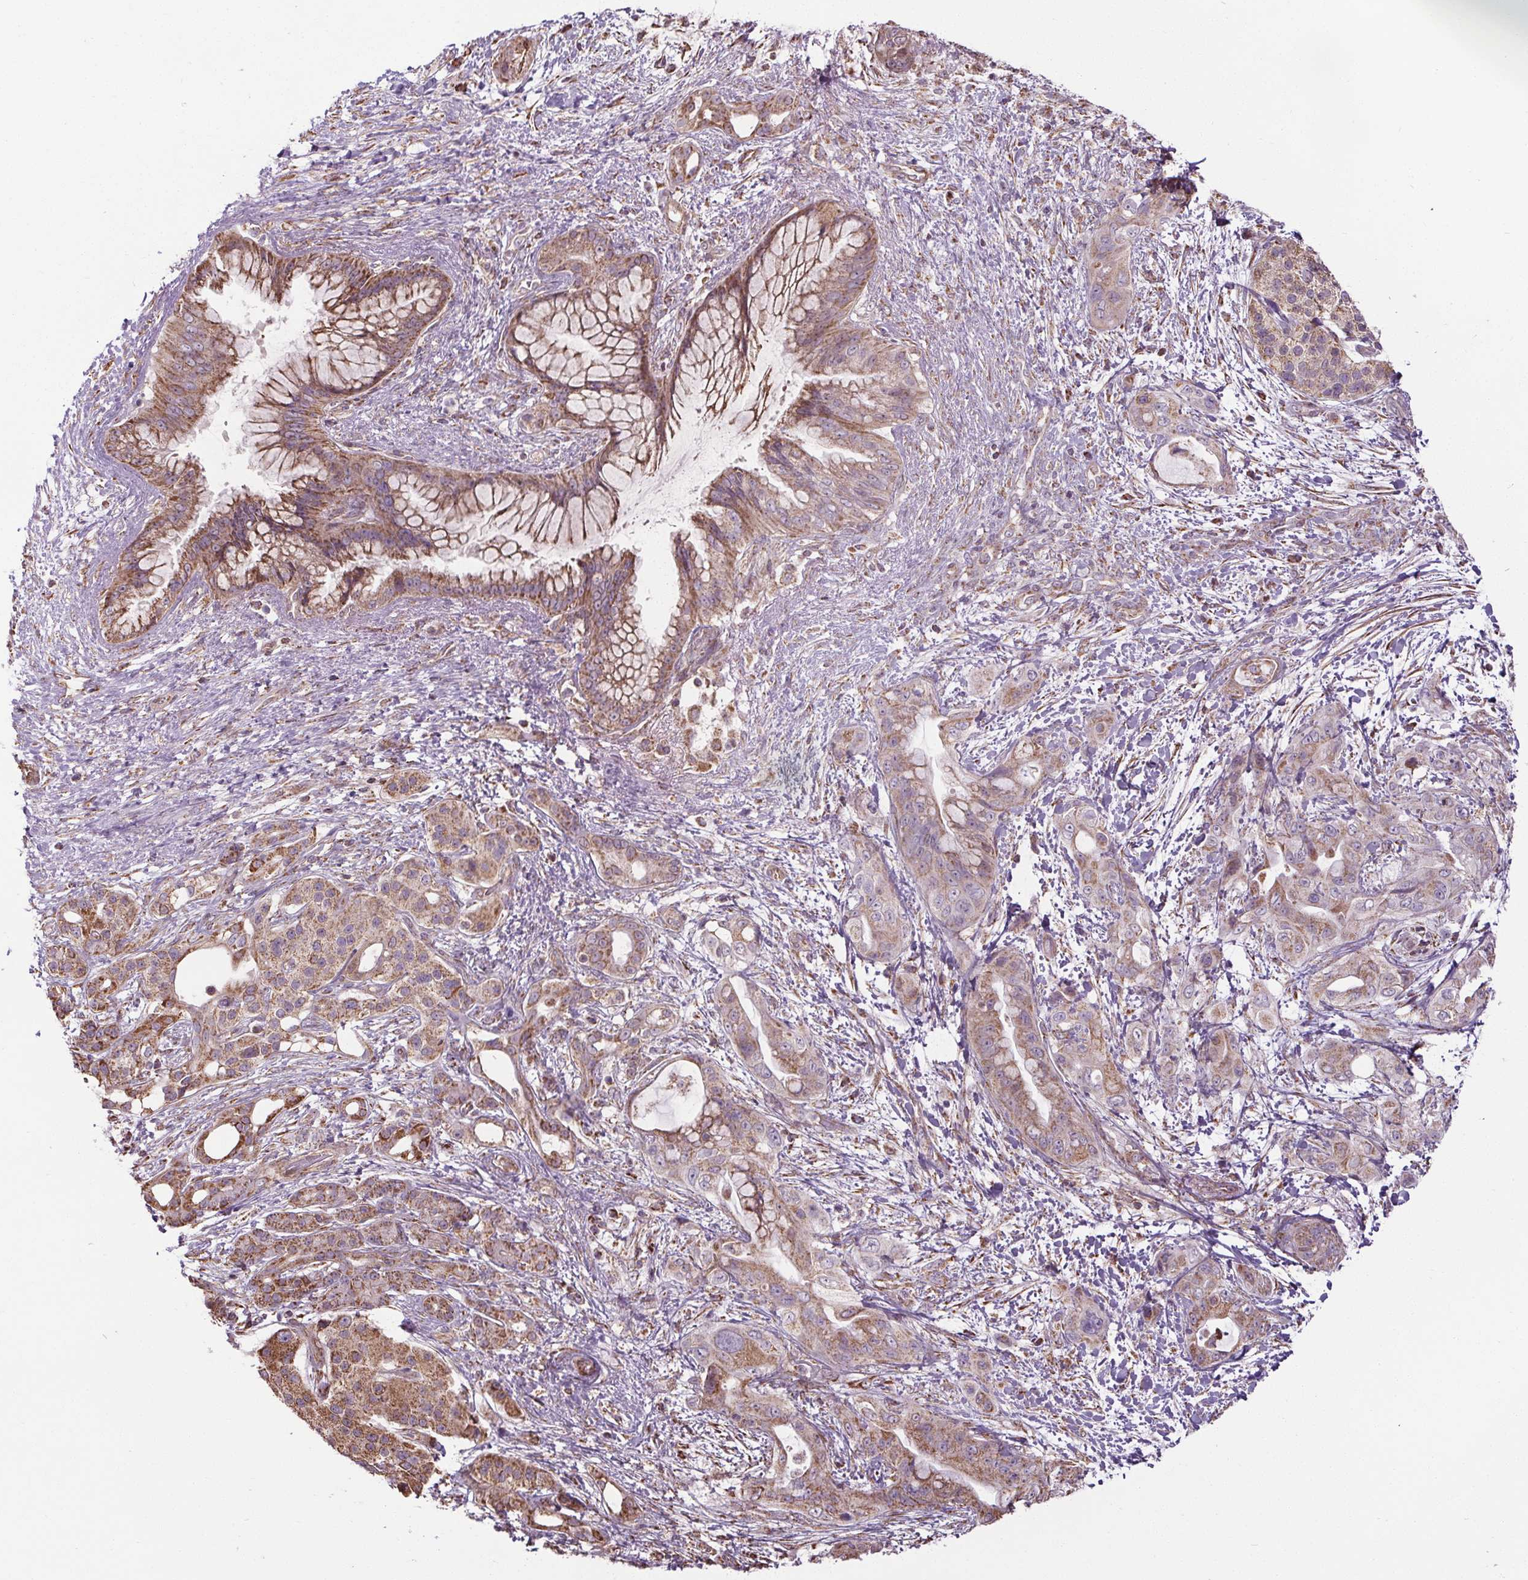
{"staining": {"intensity": "moderate", "quantity": ">75%", "location": "cytoplasmic/membranous"}, "tissue": "pancreatic cancer", "cell_type": "Tumor cells", "image_type": "cancer", "snomed": [{"axis": "morphology", "description": "Adenocarcinoma, NOS"}, {"axis": "topography", "description": "Pancreas"}], "caption": "Human pancreatic cancer stained with a brown dye displays moderate cytoplasmic/membranous positive staining in about >75% of tumor cells.", "gene": "ZNF548", "patient": {"sex": "male", "age": 71}}